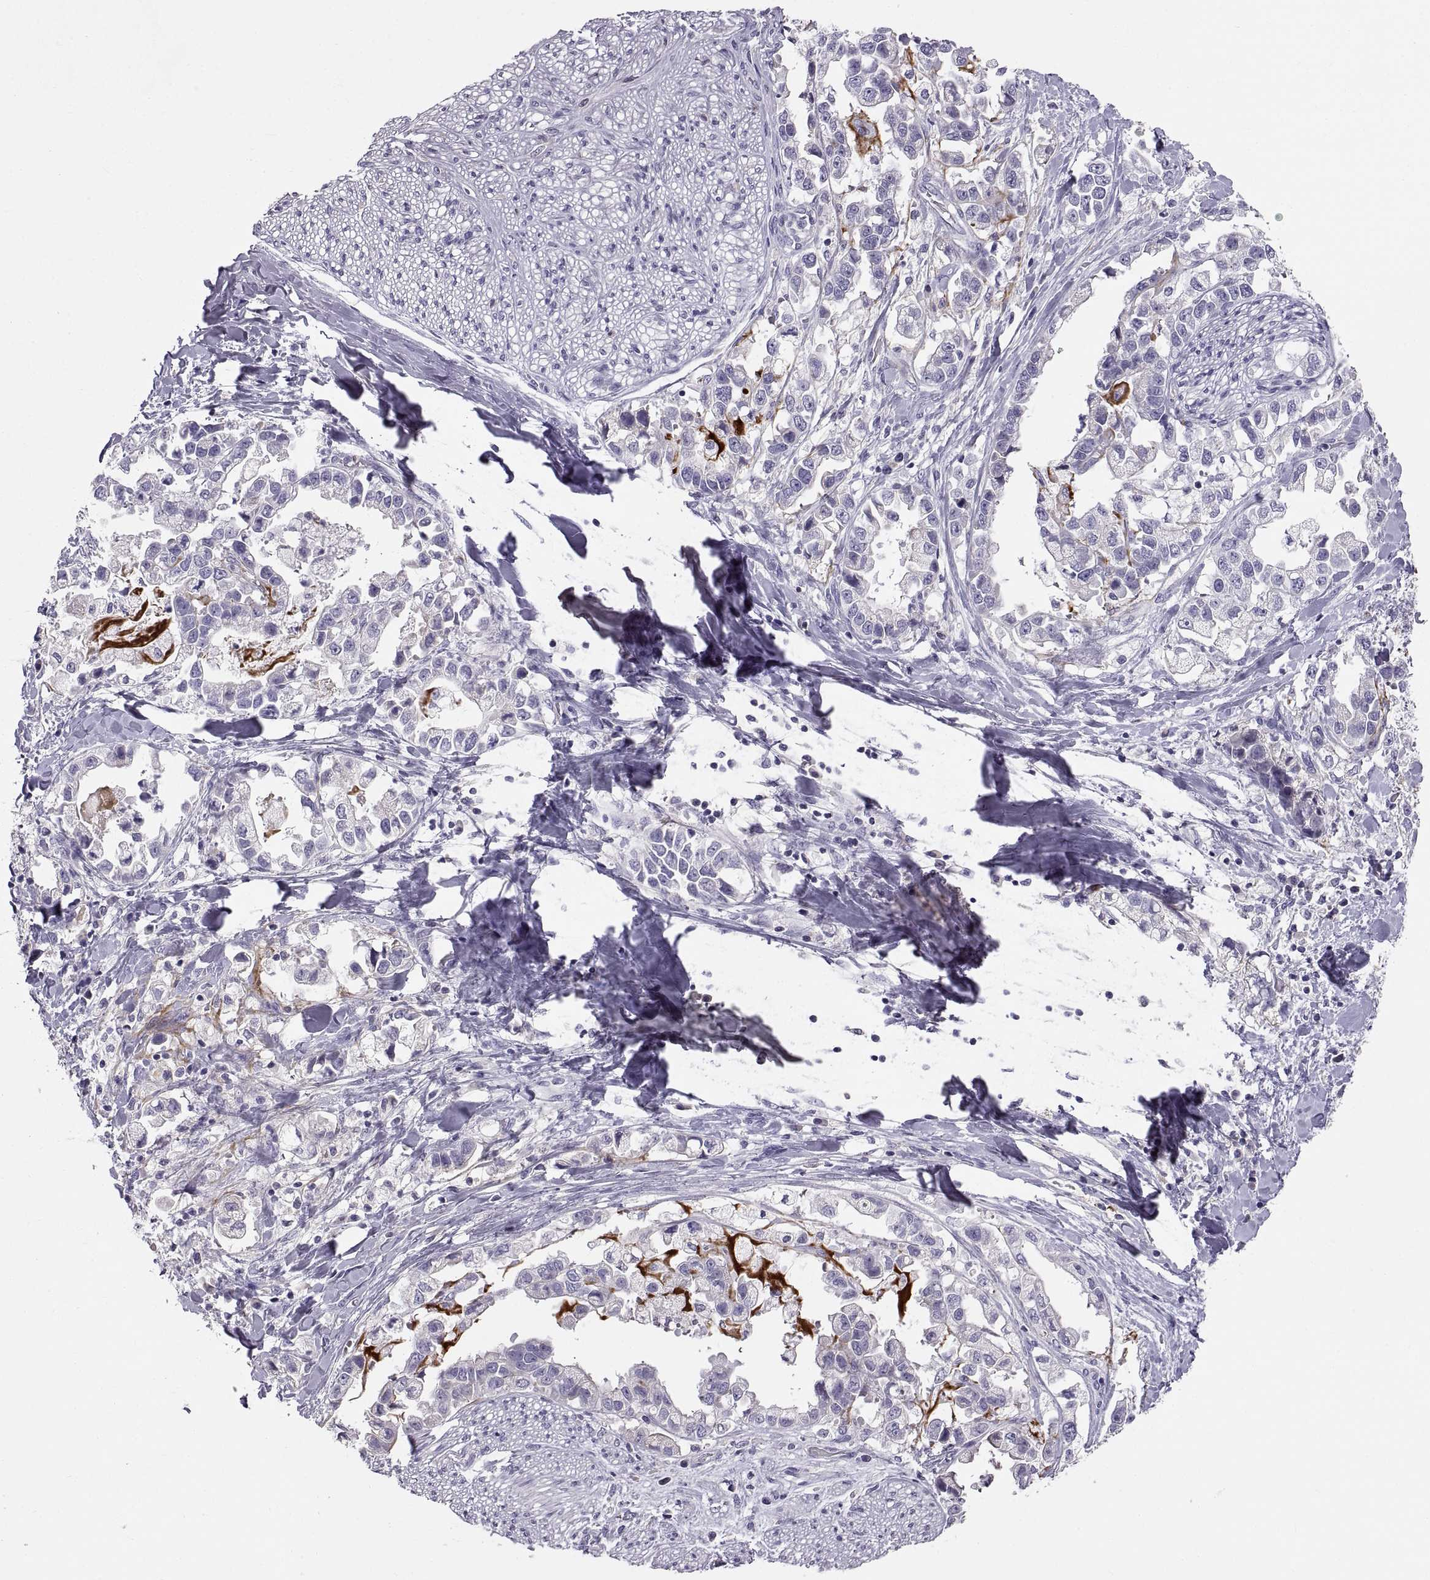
{"staining": {"intensity": "negative", "quantity": "none", "location": "none"}, "tissue": "stomach cancer", "cell_type": "Tumor cells", "image_type": "cancer", "snomed": [{"axis": "morphology", "description": "Adenocarcinoma, NOS"}, {"axis": "topography", "description": "Stomach"}], "caption": "The IHC image has no significant expression in tumor cells of stomach adenocarcinoma tissue. (IHC, brightfield microscopy, high magnification).", "gene": "ADAM32", "patient": {"sex": "male", "age": 59}}